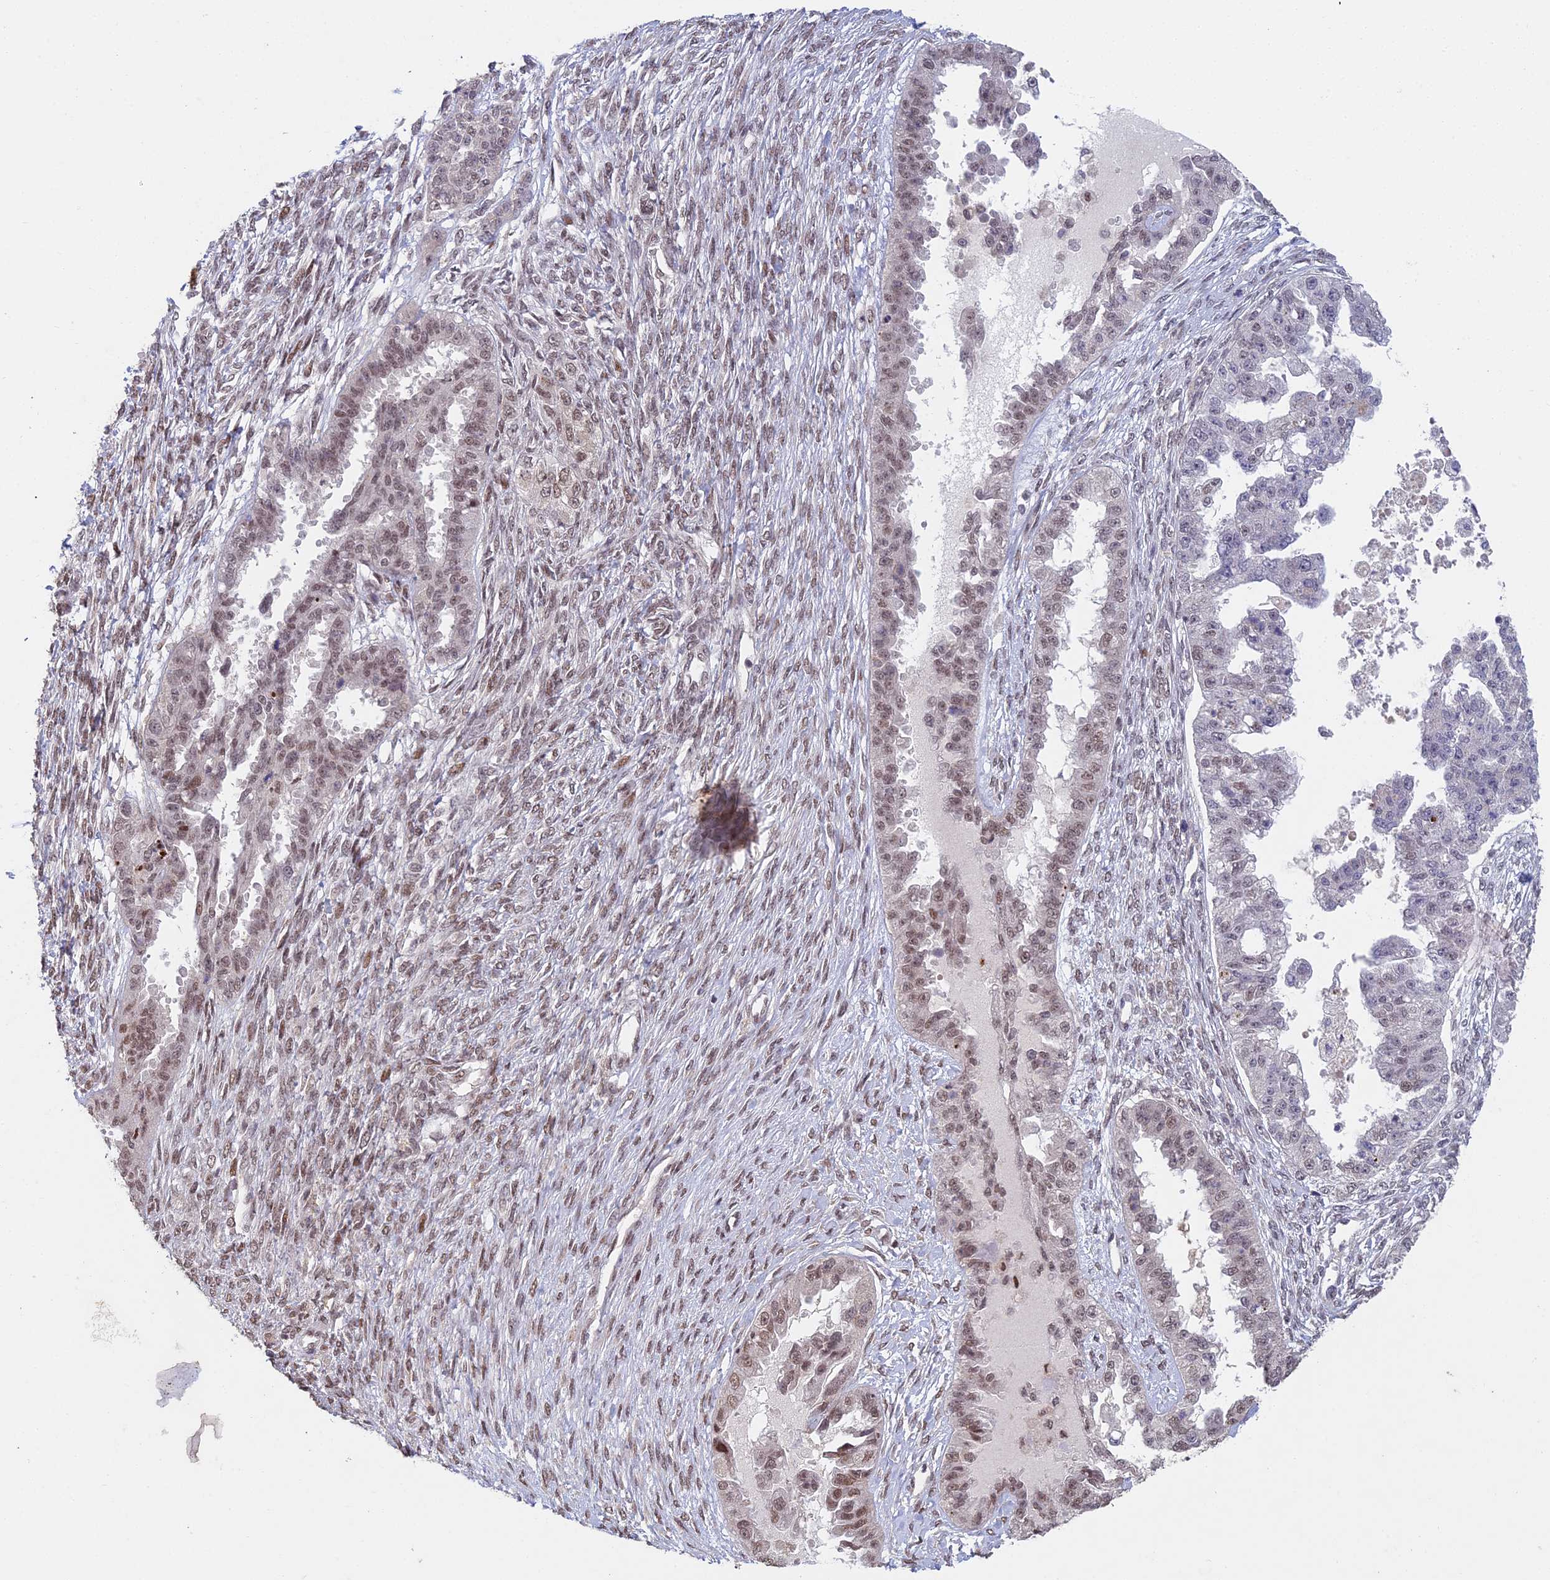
{"staining": {"intensity": "moderate", "quantity": ">75%", "location": "nuclear"}, "tissue": "ovarian cancer", "cell_type": "Tumor cells", "image_type": "cancer", "snomed": [{"axis": "morphology", "description": "Cystadenocarcinoma, serous, NOS"}, {"axis": "topography", "description": "Ovary"}], "caption": "Protein staining demonstrates moderate nuclear positivity in about >75% of tumor cells in ovarian cancer (serous cystadenocarcinoma).", "gene": "ABHD17A", "patient": {"sex": "female", "age": 58}}